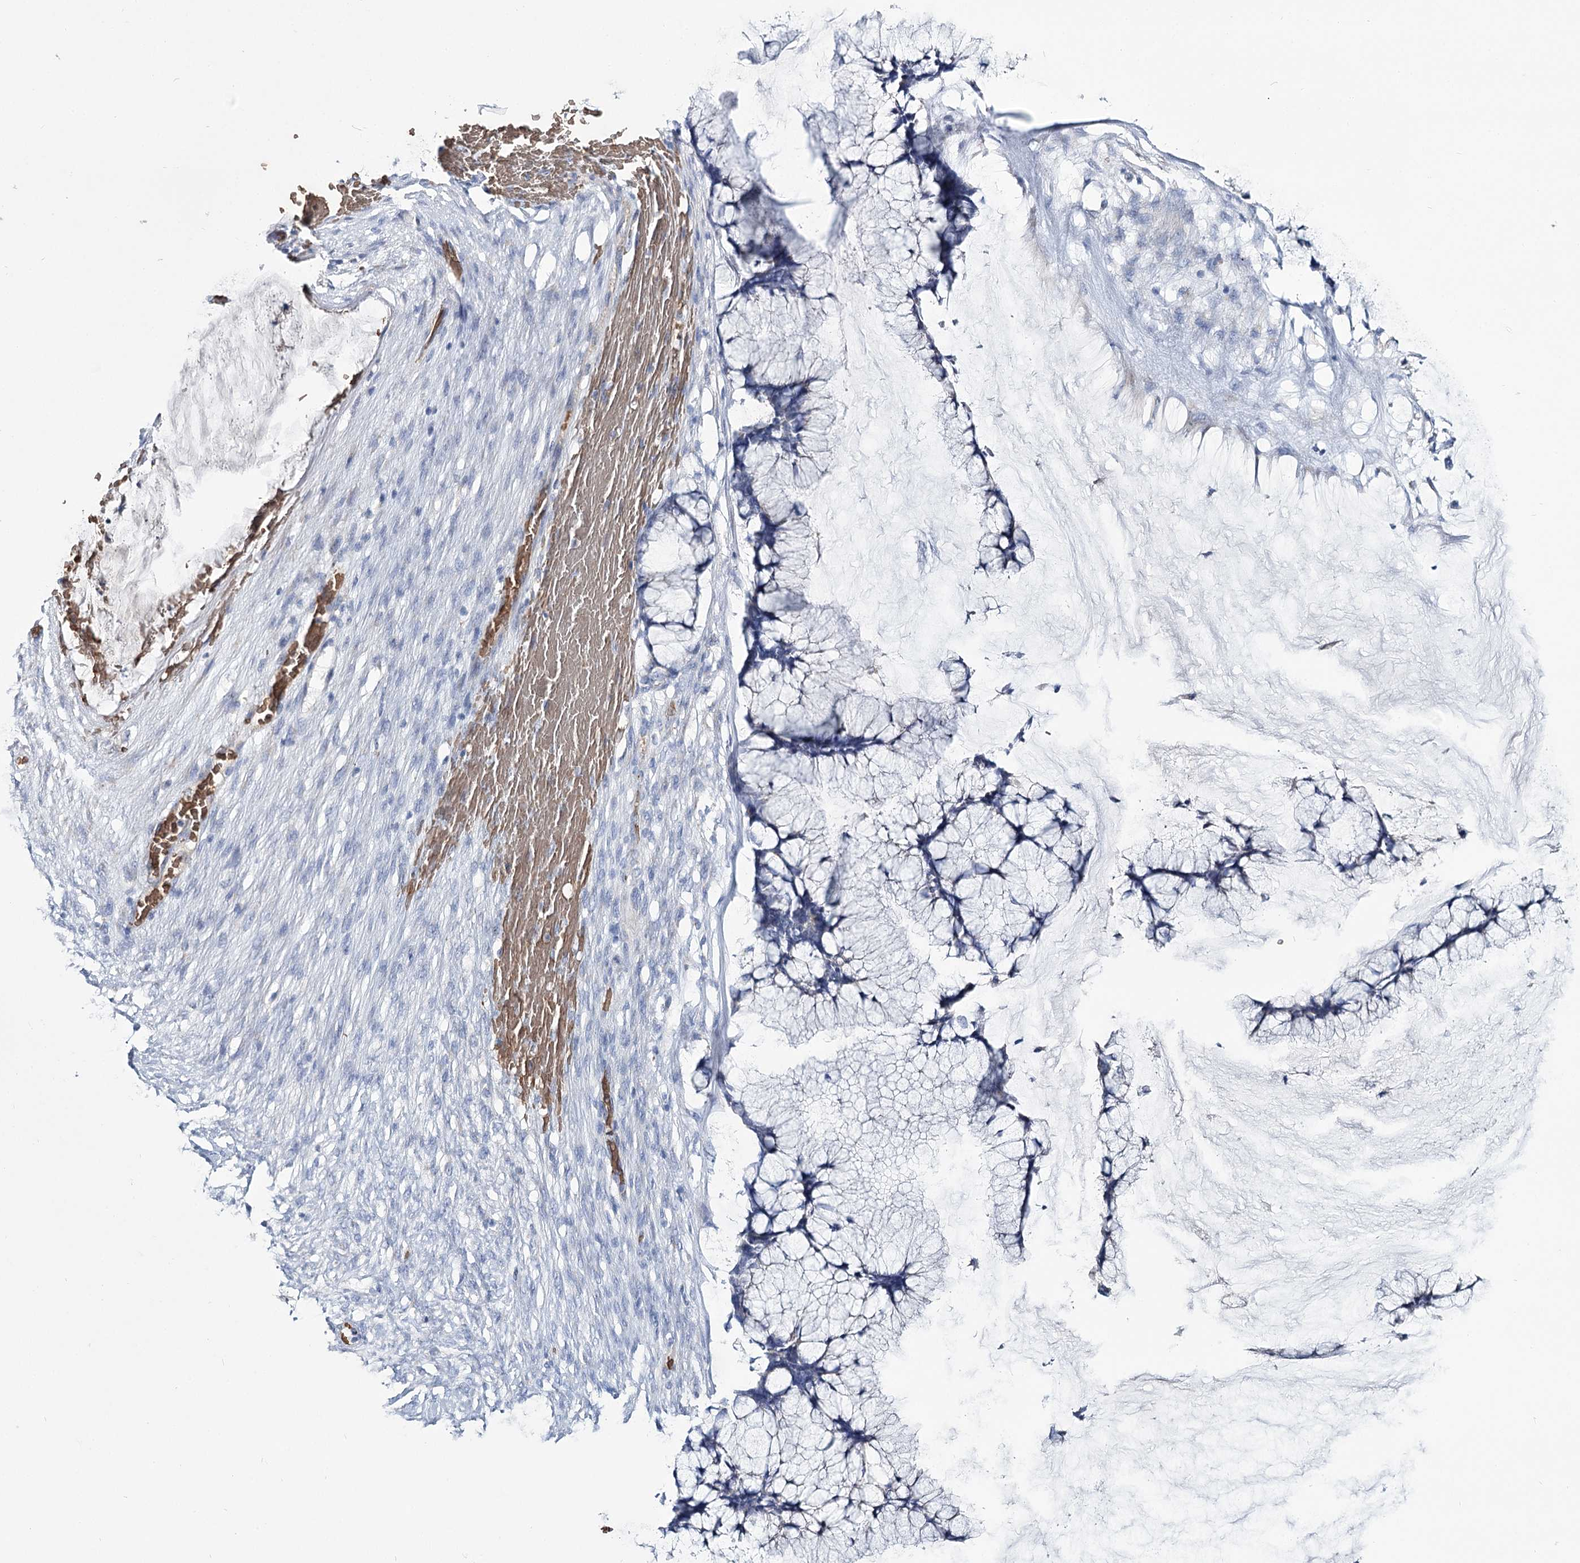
{"staining": {"intensity": "negative", "quantity": "none", "location": "none"}, "tissue": "ovarian cancer", "cell_type": "Tumor cells", "image_type": "cancer", "snomed": [{"axis": "morphology", "description": "Cystadenocarcinoma, mucinous, NOS"}, {"axis": "topography", "description": "Ovary"}], "caption": "This is an IHC micrograph of human ovarian mucinous cystadenocarcinoma. There is no expression in tumor cells.", "gene": "GBF1", "patient": {"sex": "female", "age": 42}}